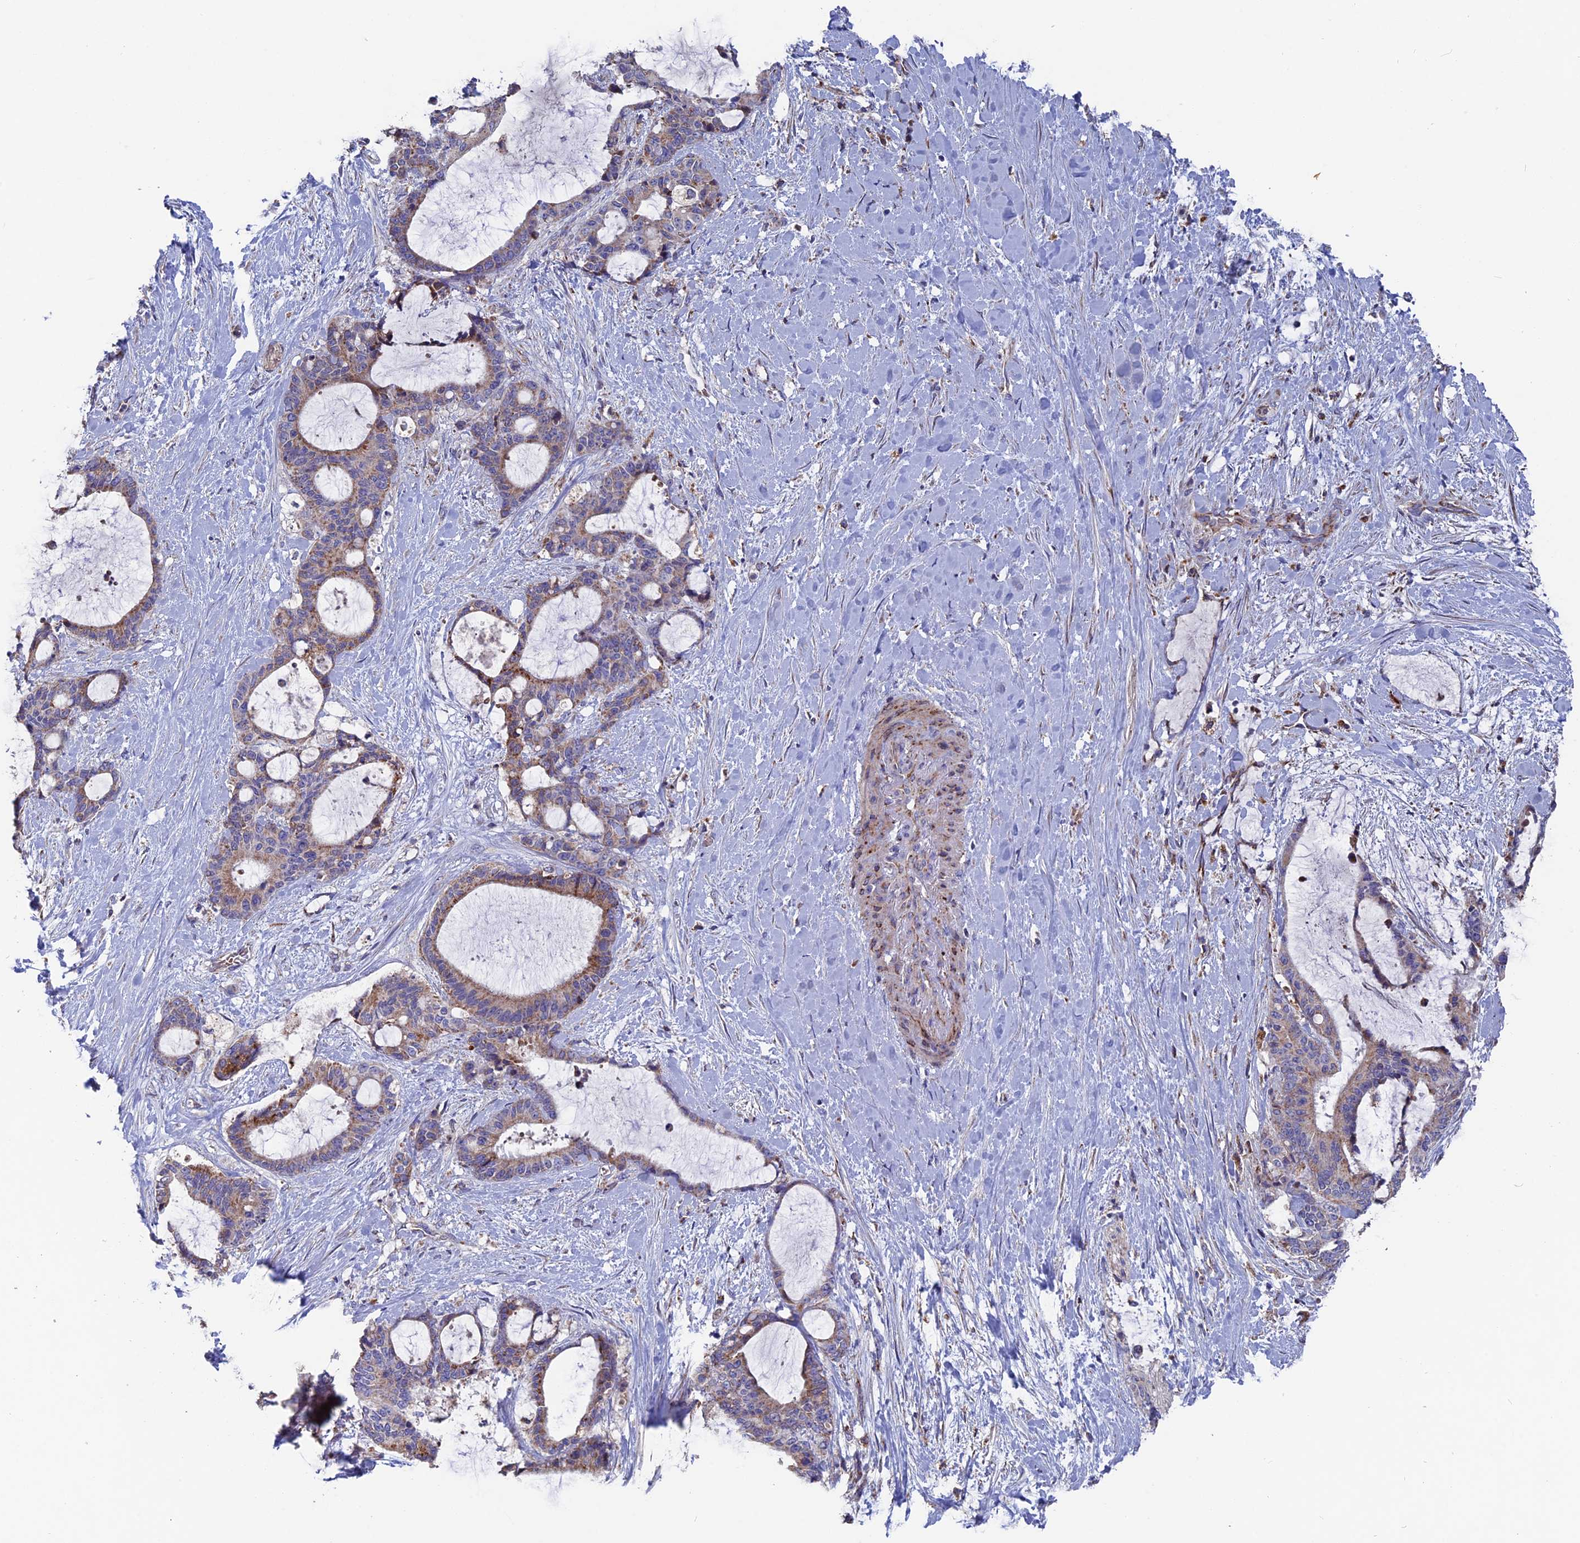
{"staining": {"intensity": "moderate", "quantity": "25%-75%", "location": "cytoplasmic/membranous"}, "tissue": "liver cancer", "cell_type": "Tumor cells", "image_type": "cancer", "snomed": [{"axis": "morphology", "description": "Normal tissue, NOS"}, {"axis": "morphology", "description": "Cholangiocarcinoma"}, {"axis": "topography", "description": "Liver"}, {"axis": "topography", "description": "Peripheral nerve tissue"}], "caption": "Immunohistochemistry staining of liver cholangiocarcinoma, which demonstrates medium levels of moderate cytoplasmic/membranous positivity in about 25%-75% of tumor cells indicating moderate cytoplasmic/membranous protein positivity. The staining was performed using DAB (brown) for protein detection and nuclei were counterstained in hematoxylin (blue).", "gene": "TGFA", "patient": {"sex": "female", "age": 73}}